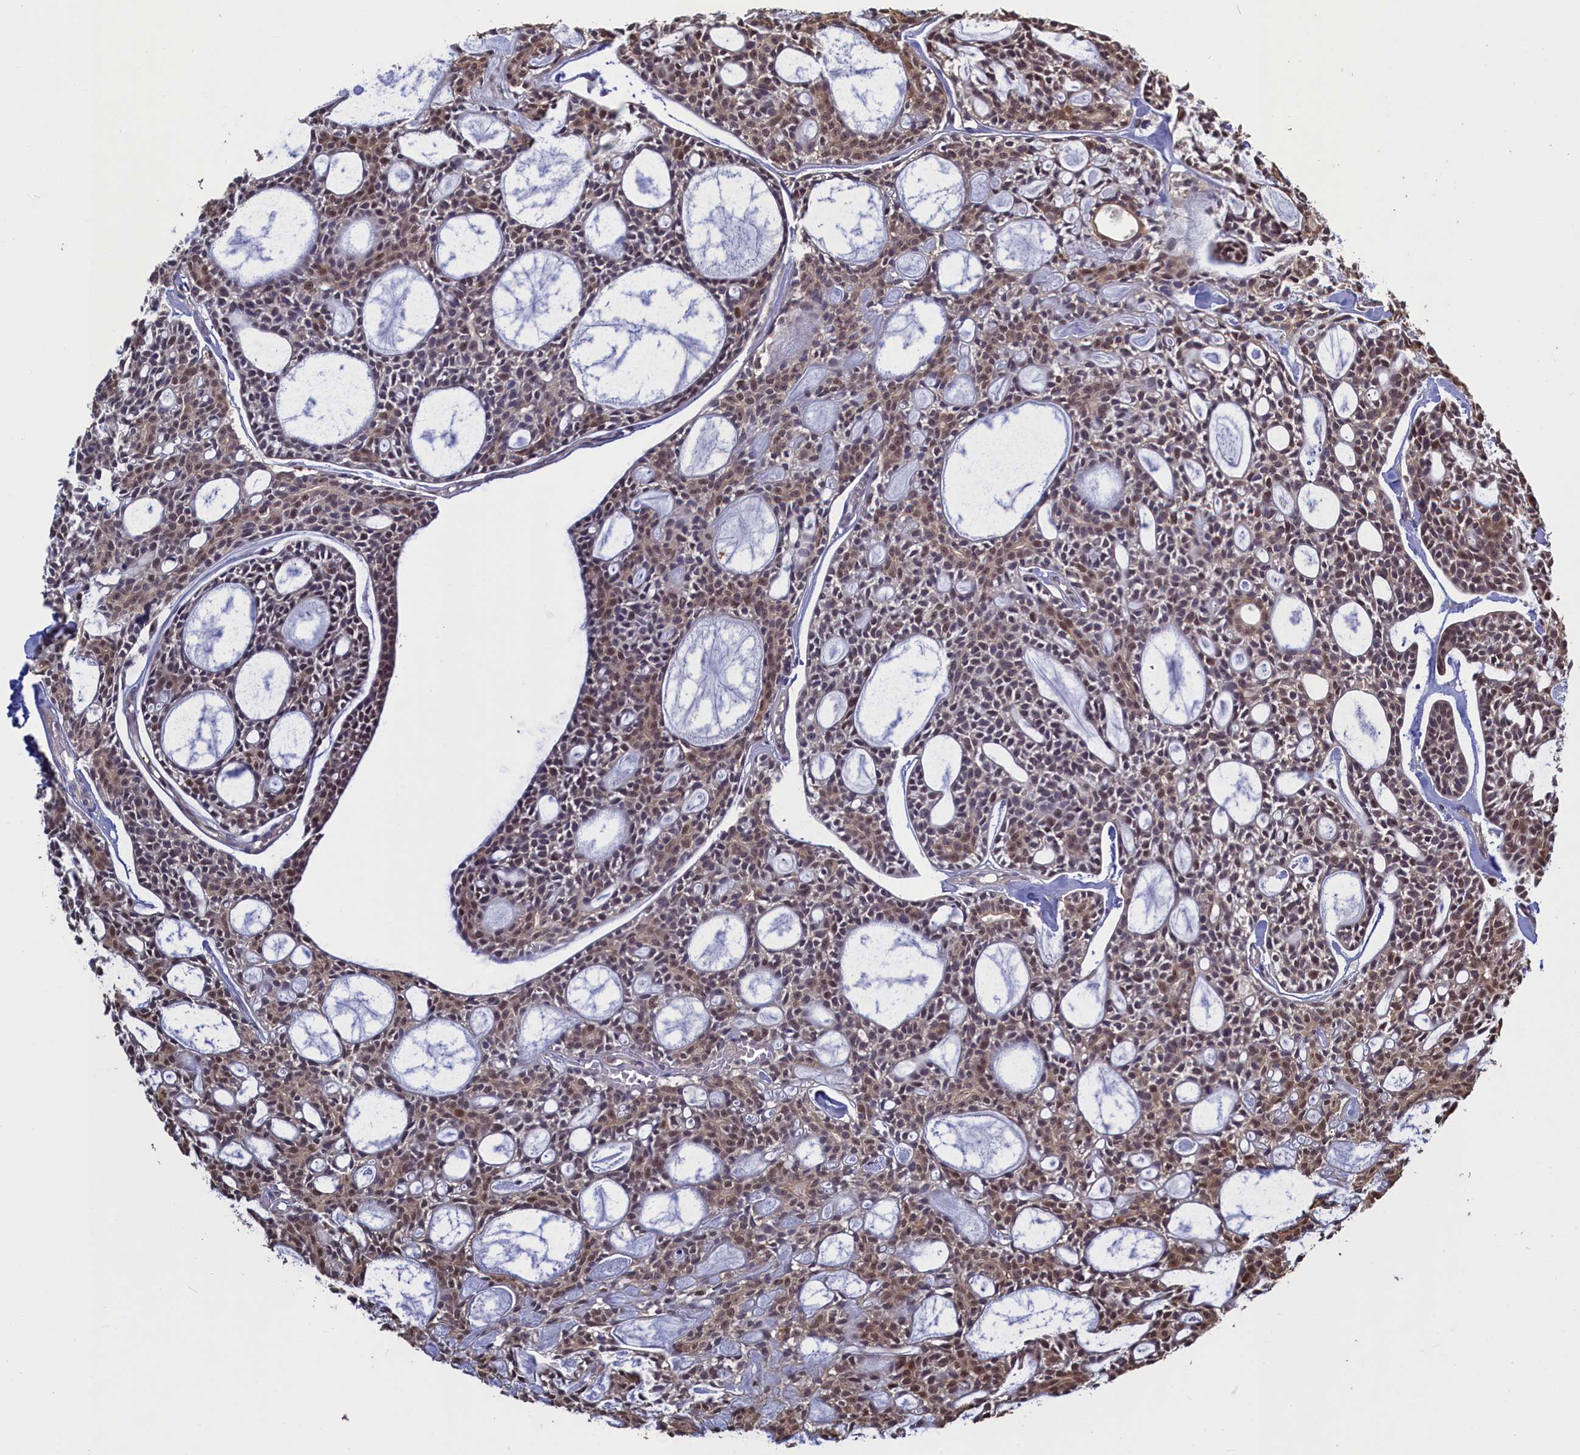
{"staining": {"intensity": "weak", "quantity": ">75%", "location": "cytoplasmic/membranous,nuclear"}, "tissue": "head and neck cancer", "cell_type": "Tumor cells", "image_type": "cancer", "snomed": [{"axis": "morphology", "description": "Adenocarcinoma, NOS"}, {"axis": "topography", "description": "Salivary gland"}, {"axis": "topography", "description": "Head-Neck"}], "caption": "Head and neck cancer (adenocarcinoma) stained with a protein marker shows weak staining in tumor cells.", "gene": "UCHL3", "patient": {"sex": "male", "age": 55}}